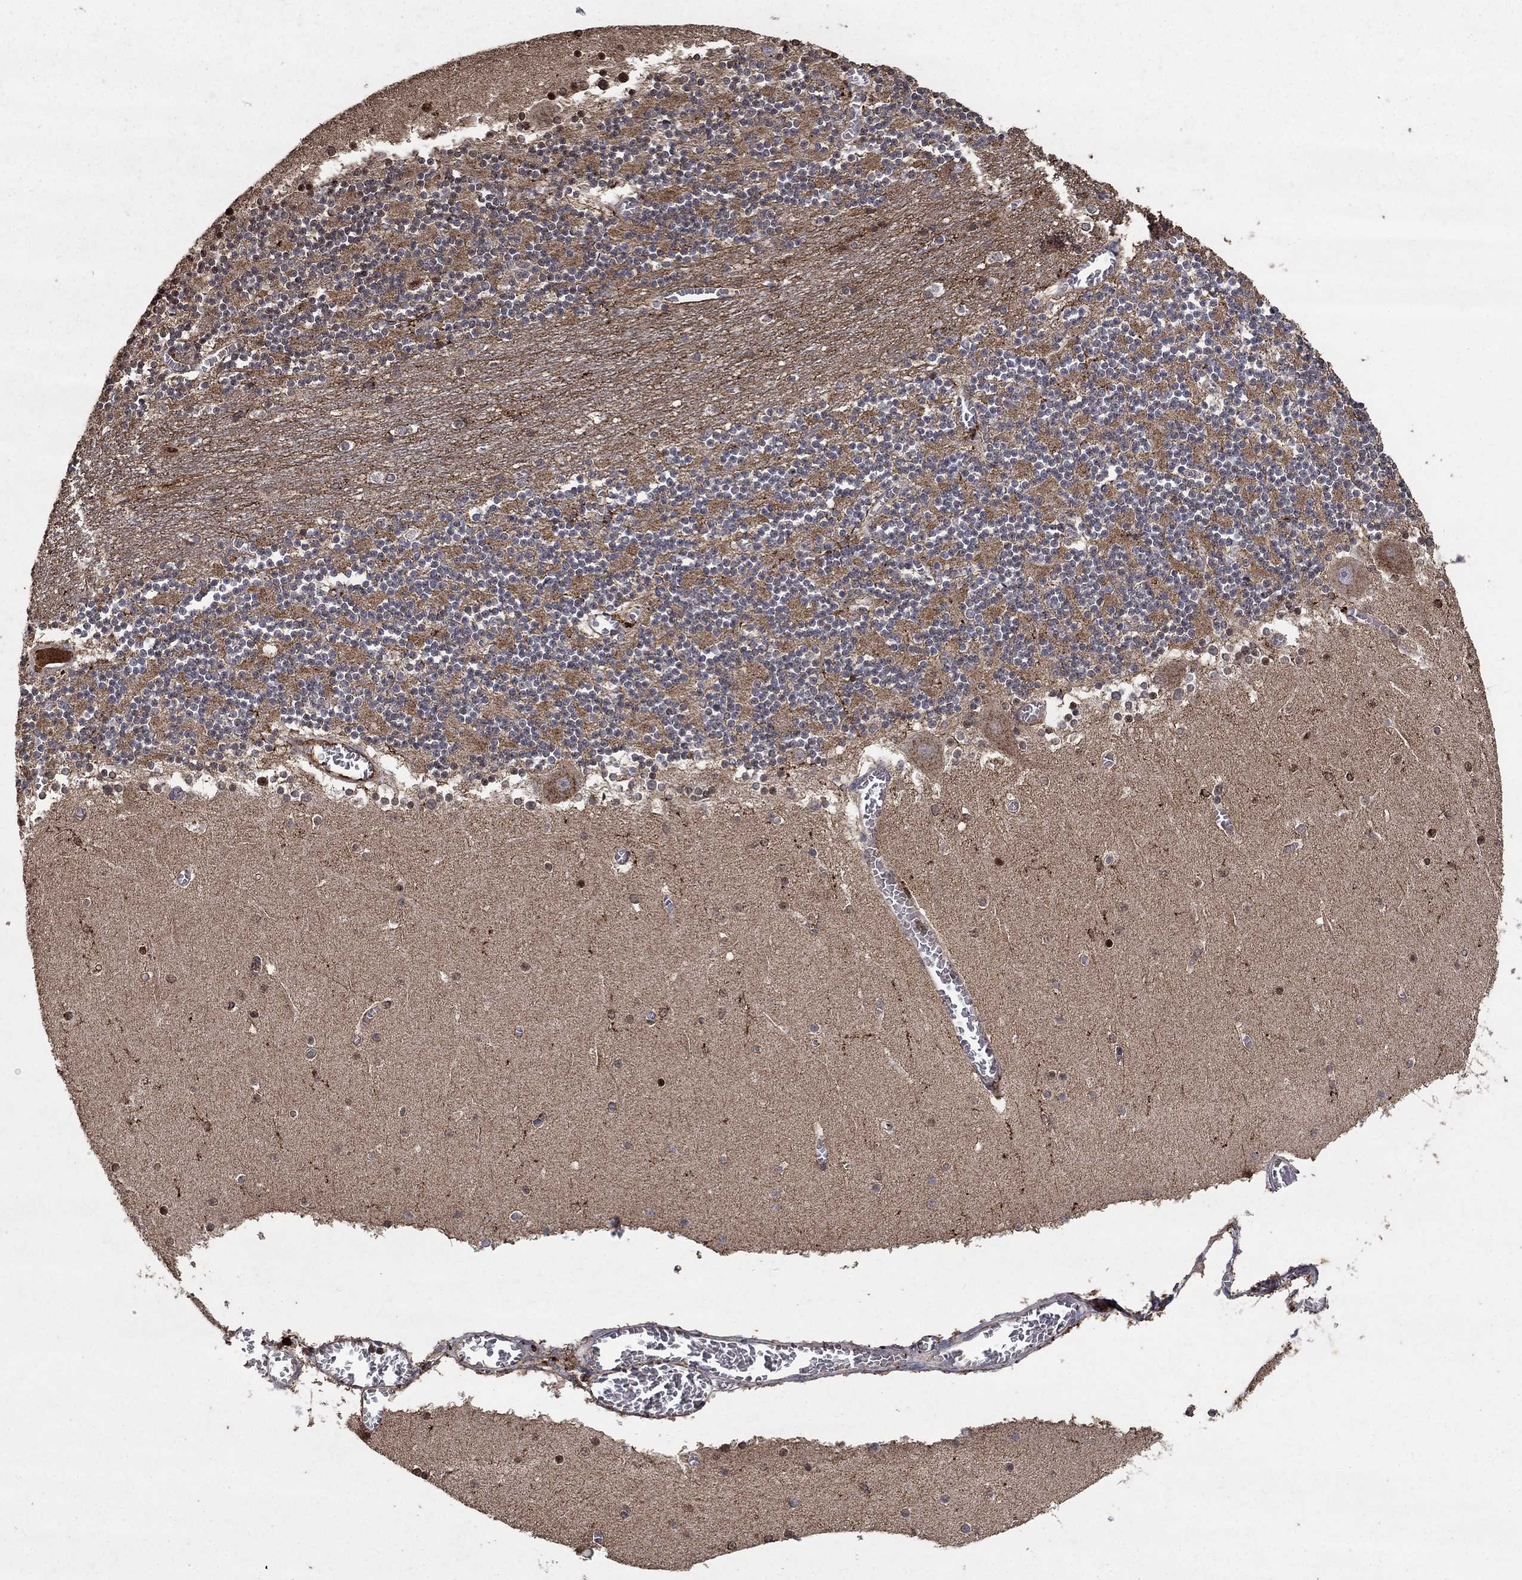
{"staining": {"intensity": "negative", "quantity": "none", "location": "none"}, "tissue": "cerebellum", "cell_type": "Cells in granular layer", "image_type": "normal", "snomed": [{"axis": "morphology", "description": "Normal tissue, NOS"}, {"axis": "topography", "description": "Cerebellum"}], "caption": "Immunohistochemical staining of unremarkable human cerebellum displays no significant staining in cells in granular layer.", "gene": "CD24", "patient": {"sex": "female", "age": 28}}